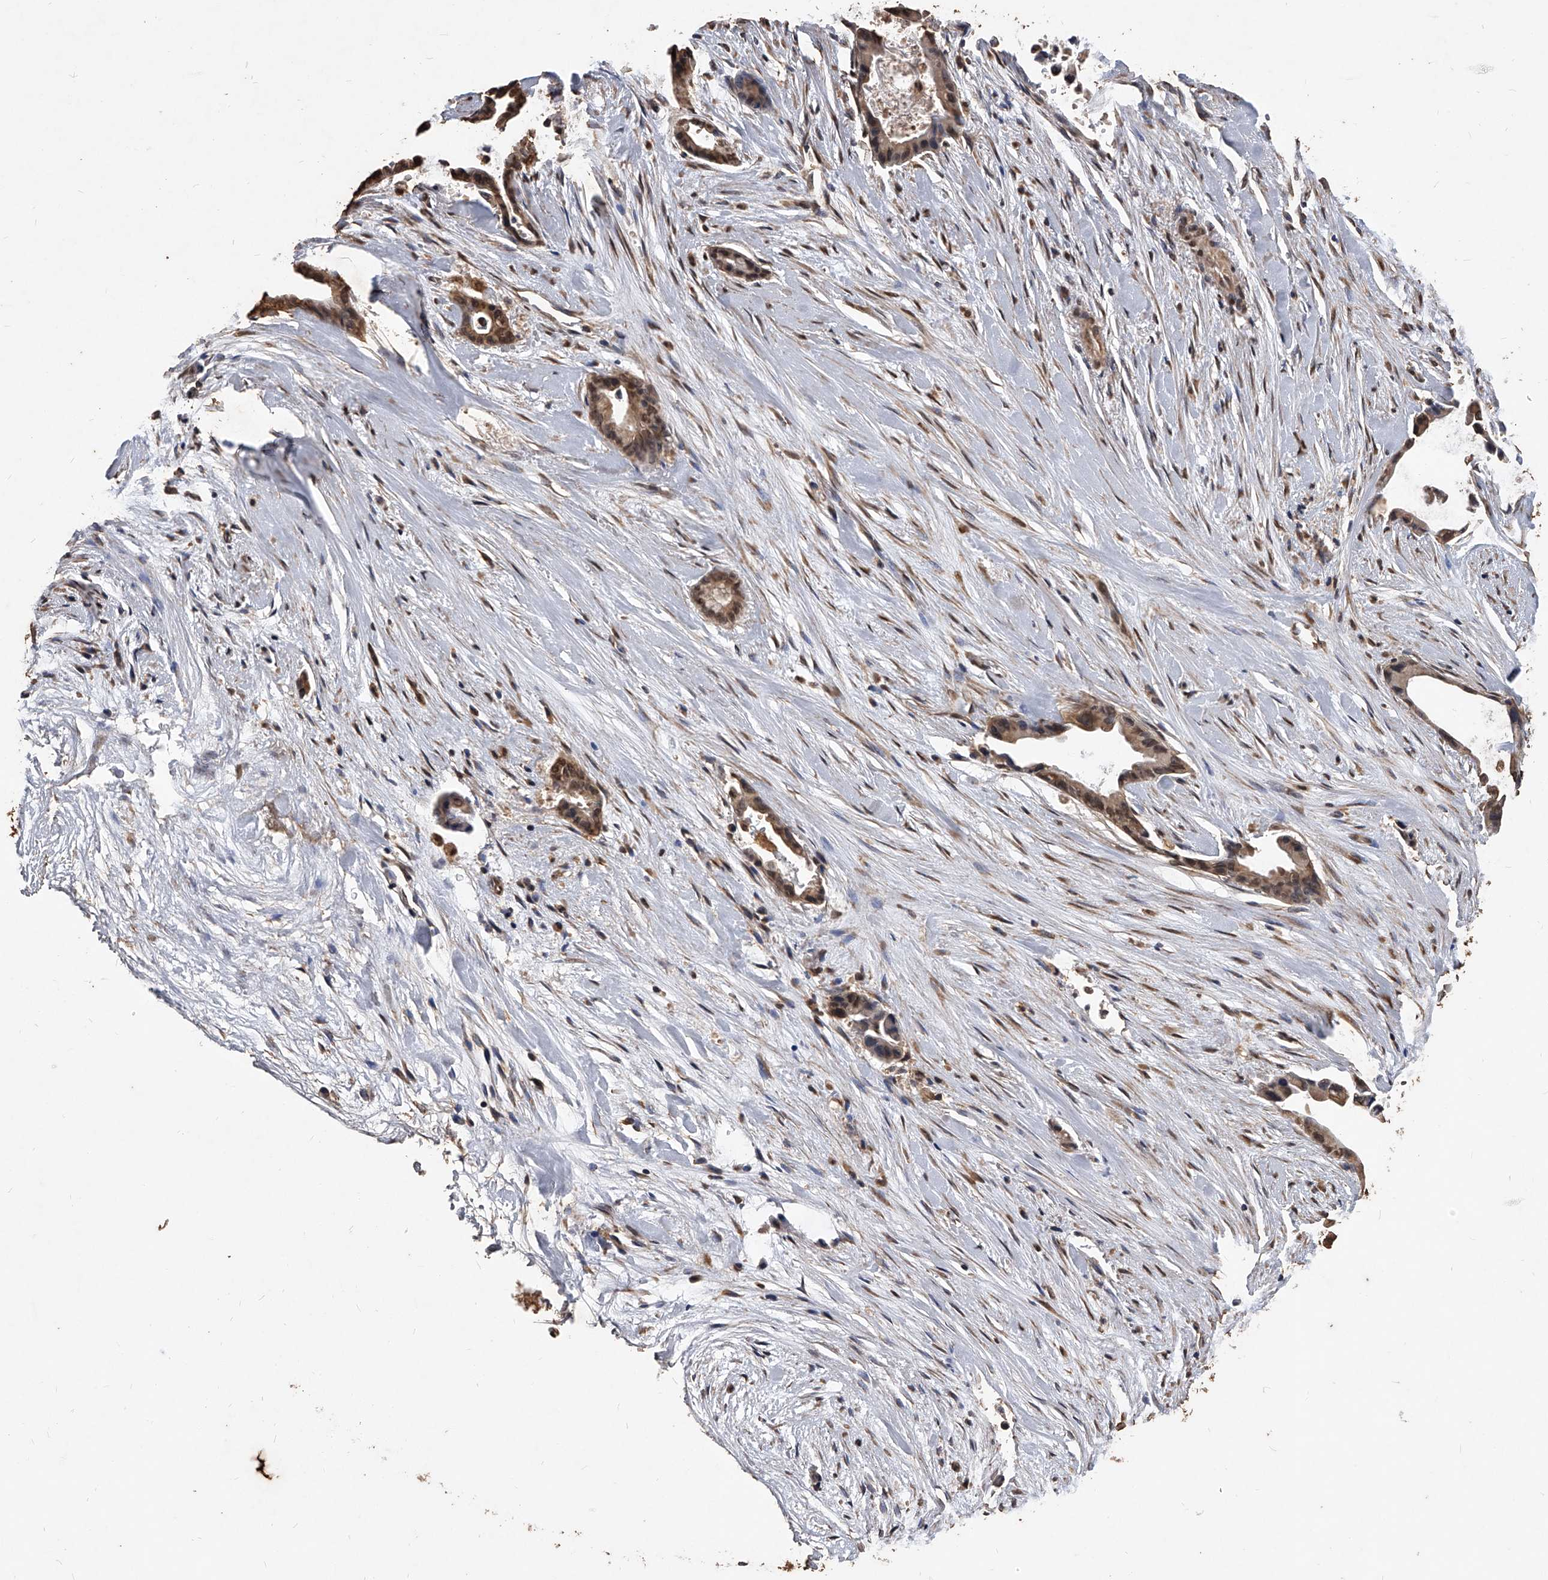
{"staining": {"intensity": "moderate", "quantity": ">75%", "location": "cytoplasmic/membranous,nuclear"}, "tissue": "liver cancer", "cell_type": "Tumor cells", "image_type": "cancer", "snomed": [{"axis": "morphology", "description": "Cholangiocarcinoma"}, {"axis": "topography", "description": "Liver"}], "caption": "IHC image of neoplastic tissue: human liver cholangiocarcinoma stained using IHC exhibits medium levels of moderate protein expression localized specifically in the cytoplasmic/membranous and nuclear of tumor cells, appearing as a cytoplasmic/membranous and nuclear brown color.", "gene": "FBXL4", "patient": {"sex": "female", "age": 55}}